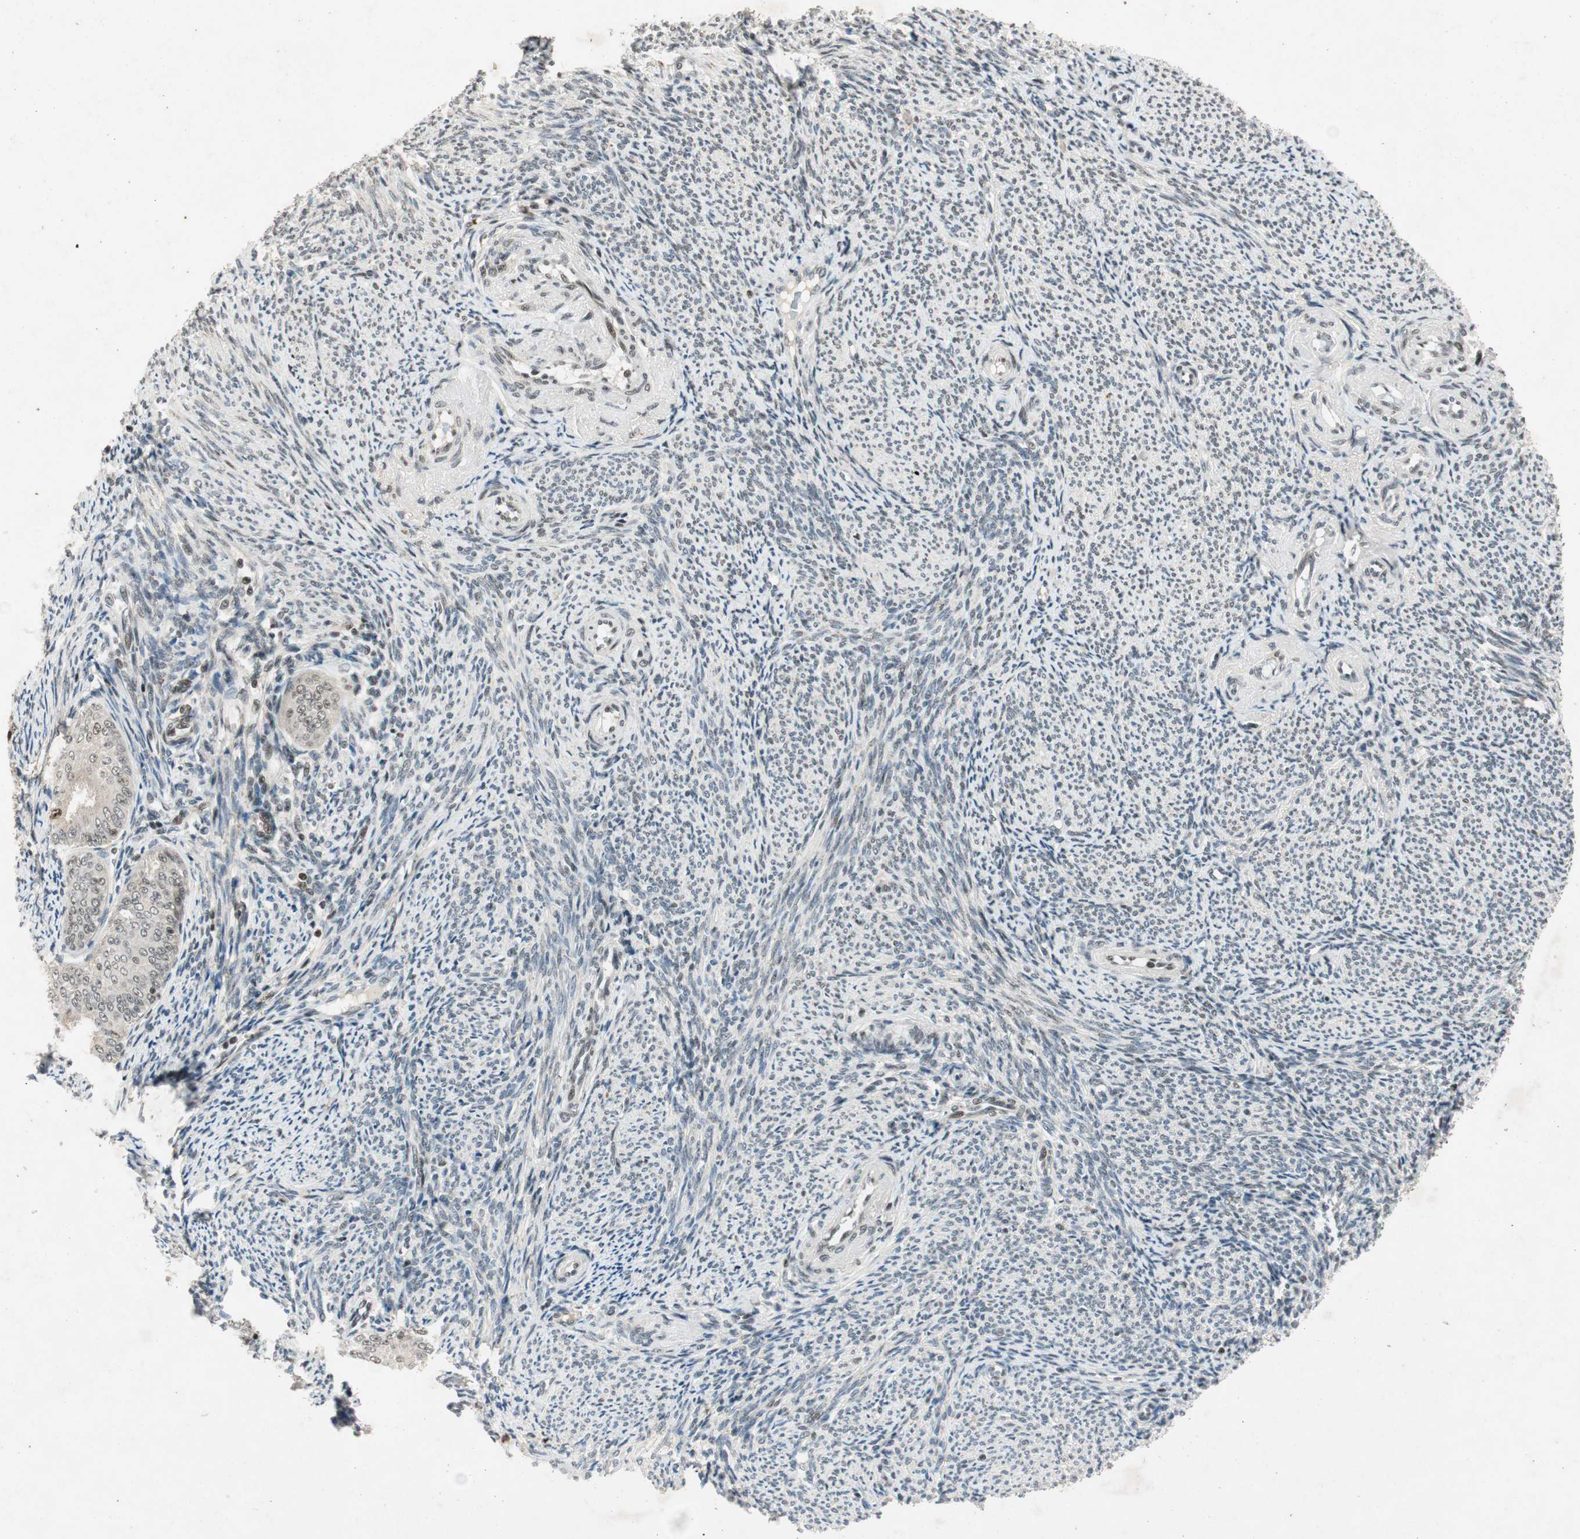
{"staining": {"intensity": "moderate", "quantity": "<25%", "location": "nuclear"}, "tissue": "endometrial cancer", "cell_type": "Tumor cells", "image_type": "cancer", "snomed": [{"axis": "morphology", "description": "Adenocarcinoma, NOS"}, {"axis": "topography", "description": "Endometrium"}], "caption": "This micrograph displays immunohistochemistry staining of human adenocarcinoma (endometrial), with low moderate nuclear staining in approximately <25% of tumor cells.", "gene": "NCBP3", "patient": {"sex": "female", "age": 63}}